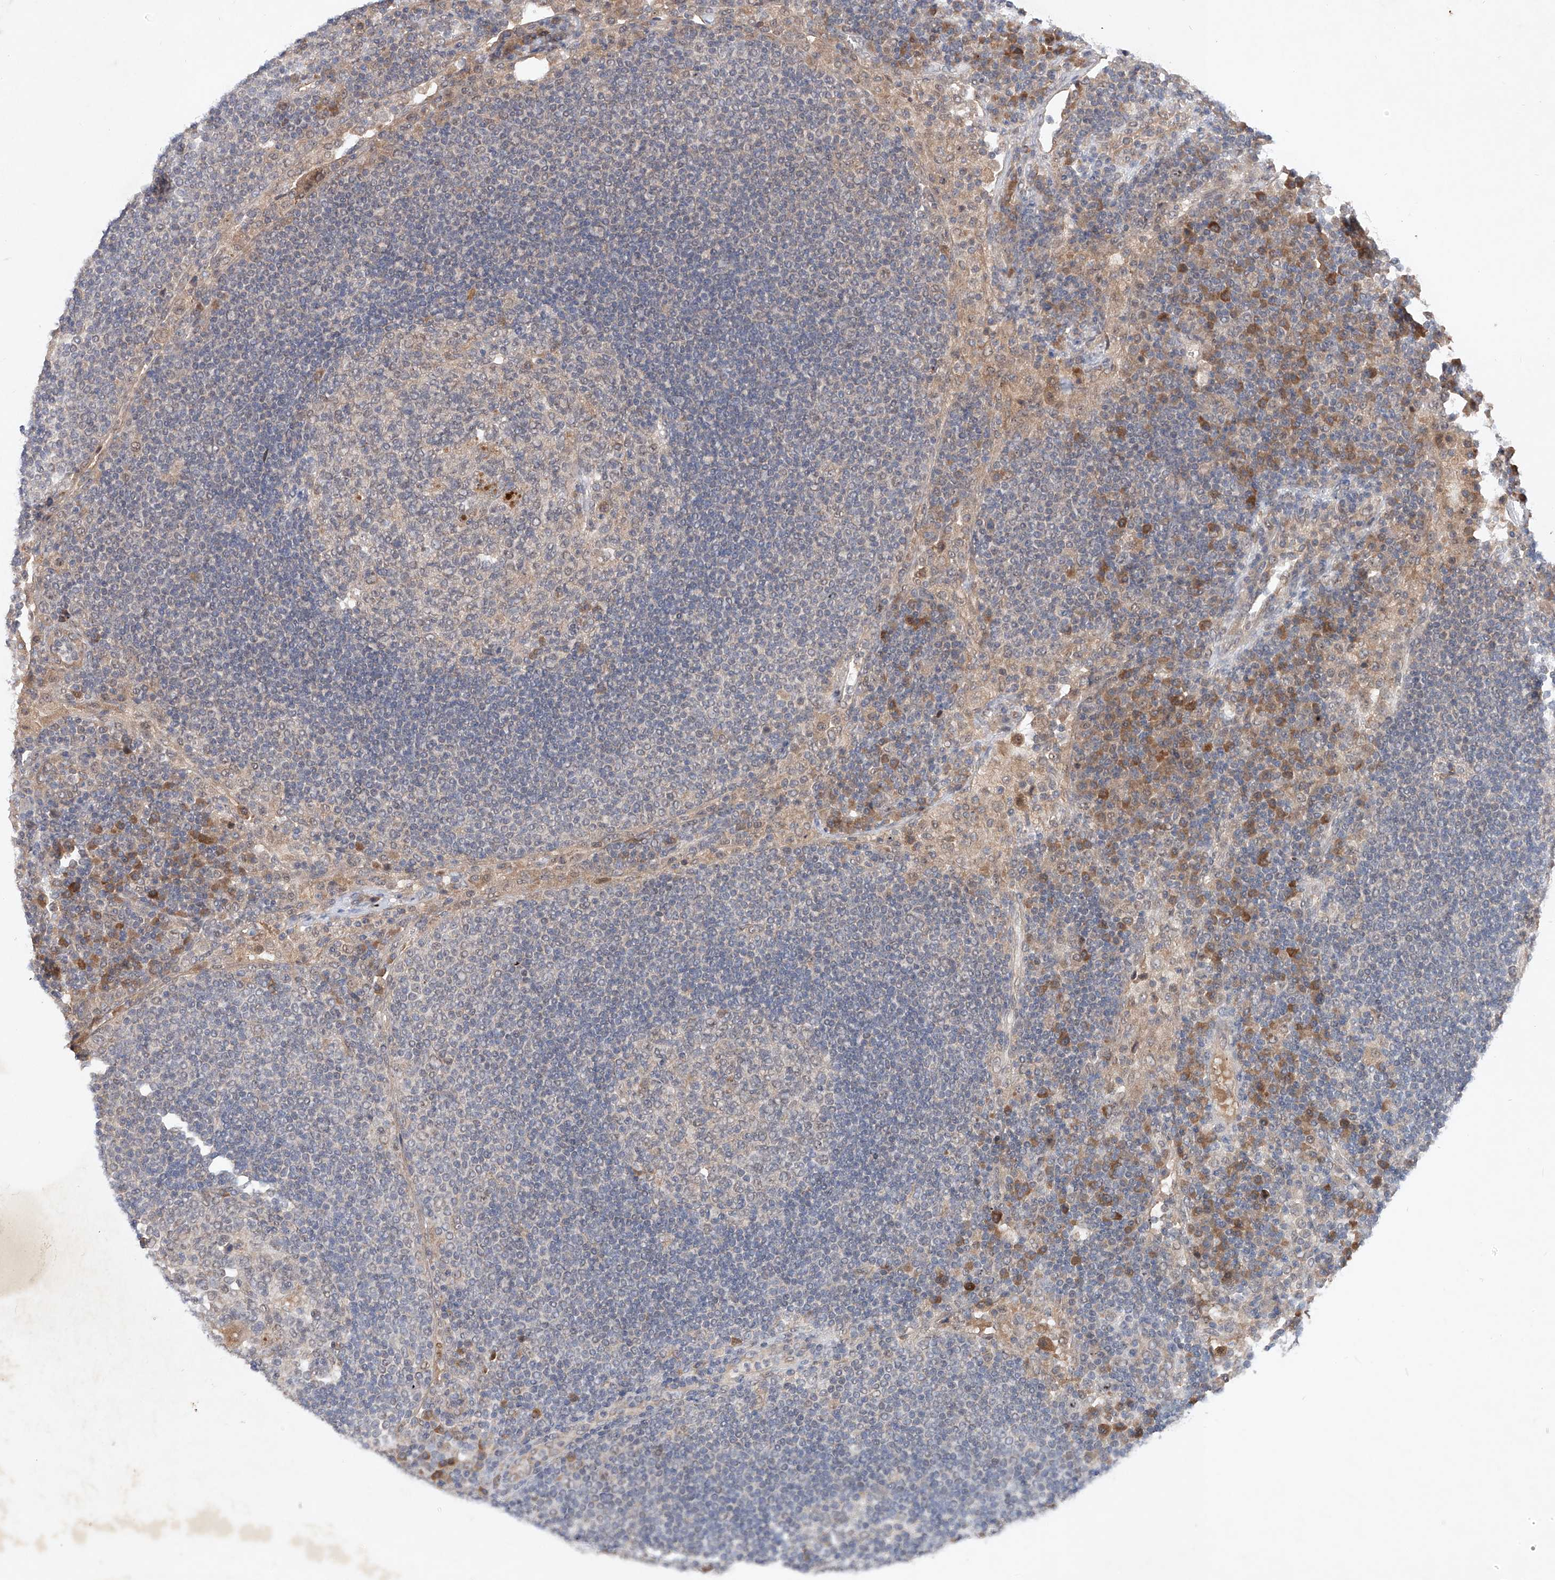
{"staining": {"intensity": "negative", "quantity": "none", "location": "none"}, "tissue": "lymph node", "cell_type": "Germinal center cells", "image_type": "normal", "snomed": [{"axis": "morphology", "description": "Normal tissue, NOS"}, {"axis": "topography", "description": "Lymph node"}], "caption": "Immunohistochemistry (IHC) image of benign lymph node stained for a protein (brown), which demonstrates no expression in germinal center cells. Brightfield microscopy of immunohistochemistry stained with DAB (3,3'-diaminobenzidine) (brown) and hematoxylin (blue), captured at high magnification.", "gene": "FAM135A", "patient": {"sex": "female", "age": 53}}